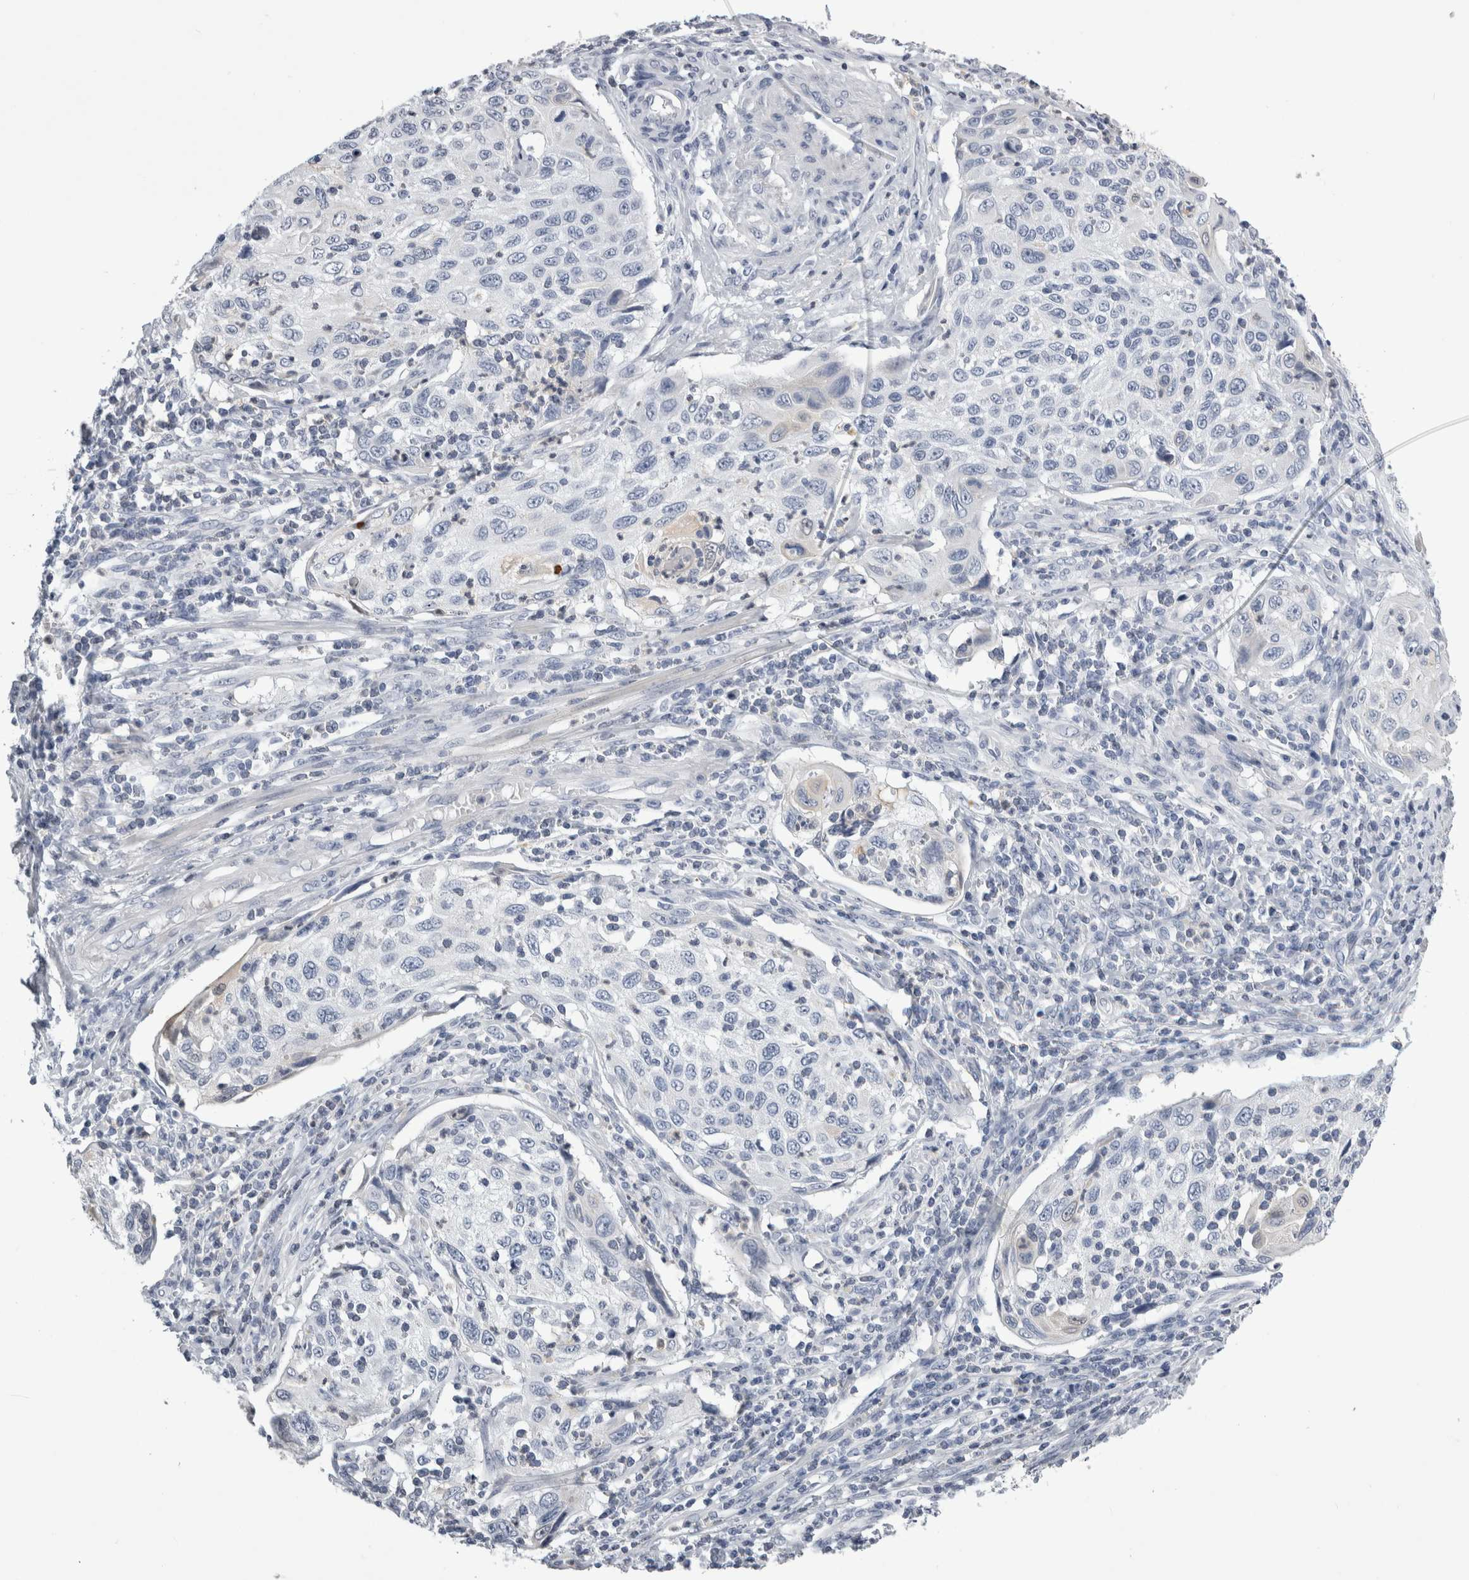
{"staining": {"intensity": "negative", "quantity": "none", "location": "none"}, "tissue": "cervical cancer", "cell_type": "Tumor cells", "image_type": "cancer", "snomed": [{"axis": "morphology", "description": "Squamous cell carcinoma, NOS"}, {"axis": "topography", "description": "Cervix"}], "caption": "The immunohistochemistry (IHC) histopathology image has no significant positivity in tumor cells of cervical squamous cell carcinoma tissue.", "gene": "ALDH8A1", "patient": {"sex": "female", "age": 70}}